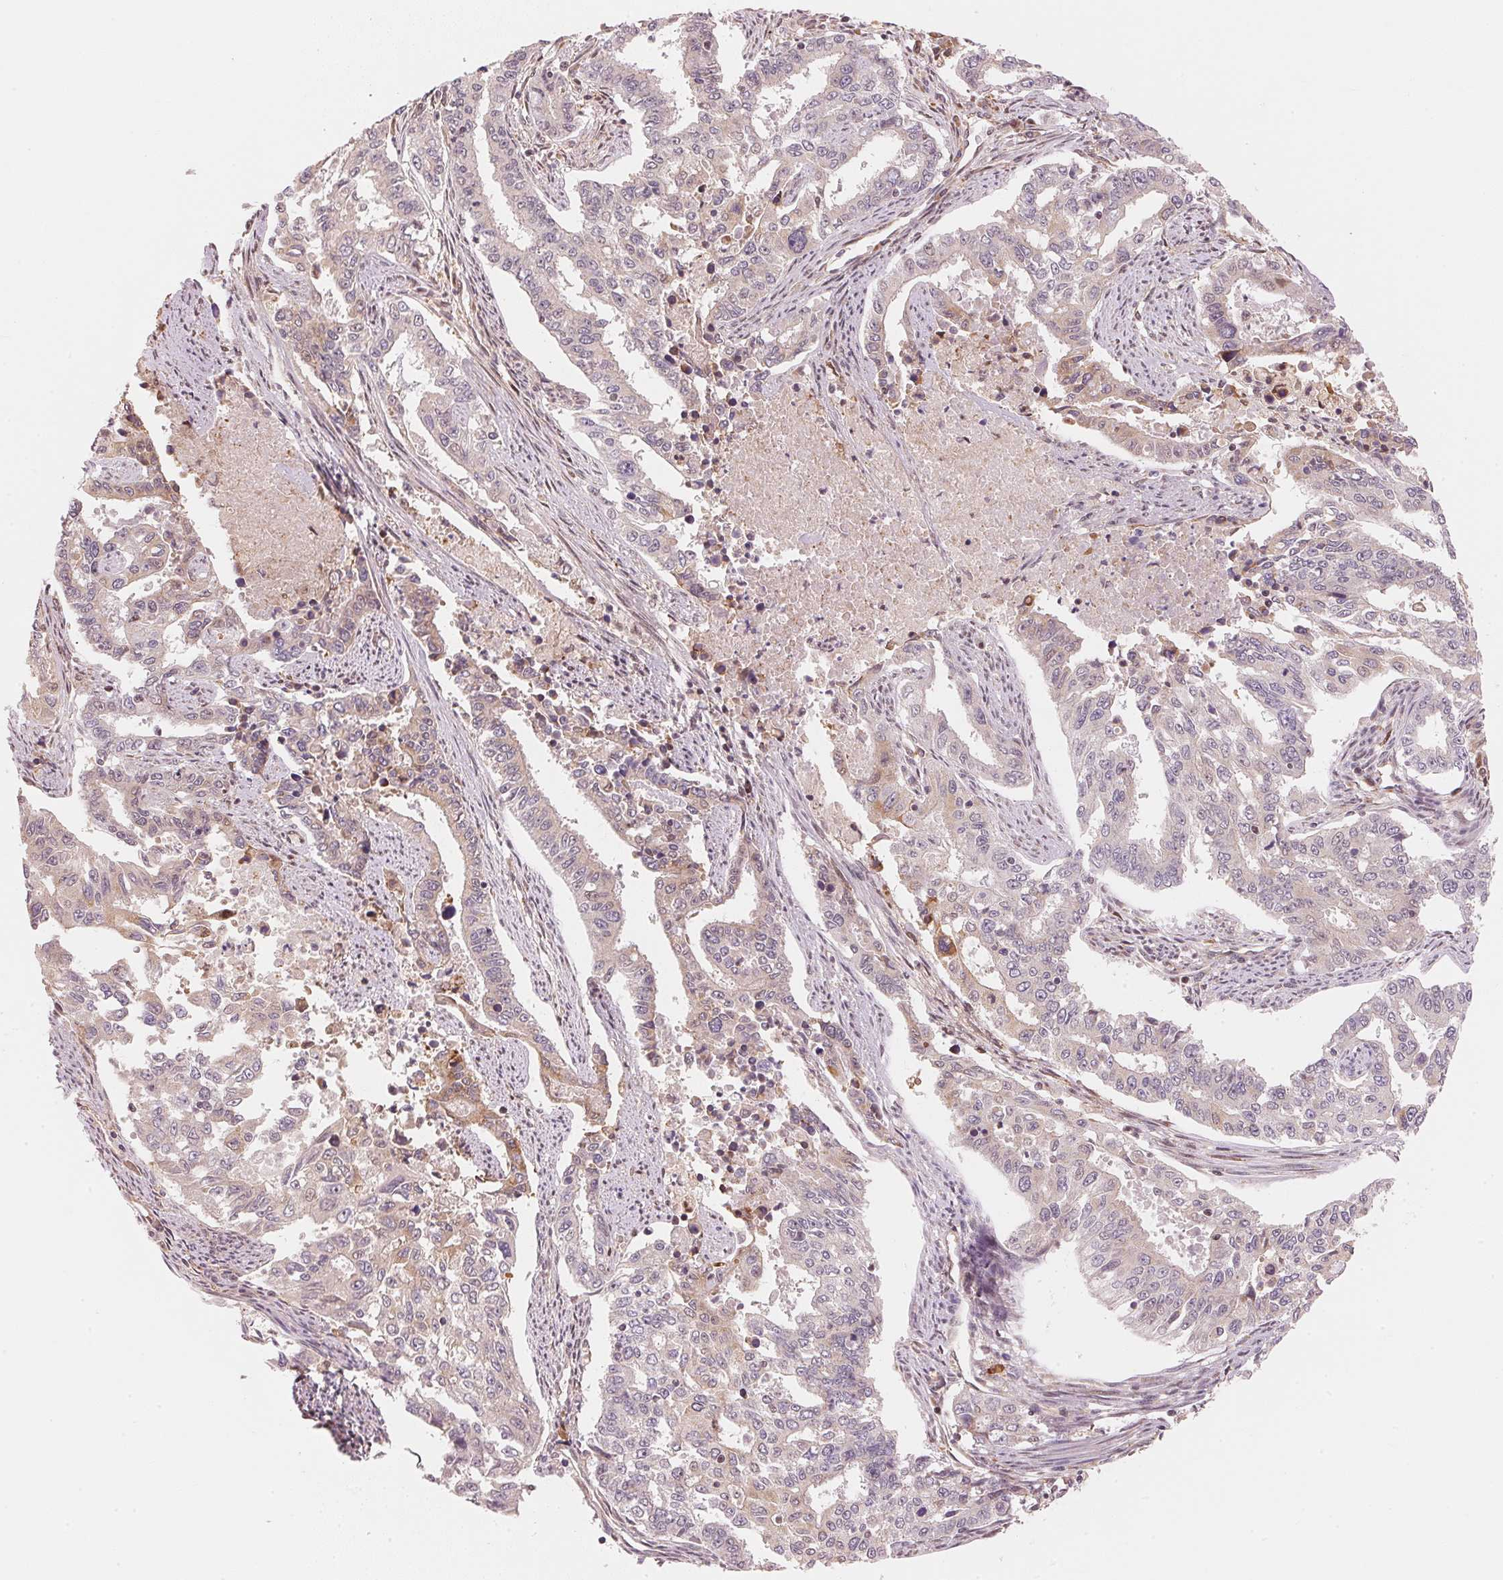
{"staining": {"intensity": "weak", "quantity": "<25%", "location": "cytoplasmic/membranous"}, "tissue": "endometrial cancer", "cell_type": "Tumor cells", "image_type": "cancer", "snomed": [{"axis": "morphology", "description": "Adenocarcinoma, NOS"}, {"axis": "topography", "description": "Uterus"}], "caption": "A histopathology image of human endometrial cancer is negative for staining in tumor cells.", "gene": "PRKN", "patient": {"sex": "female", "age": 59}}